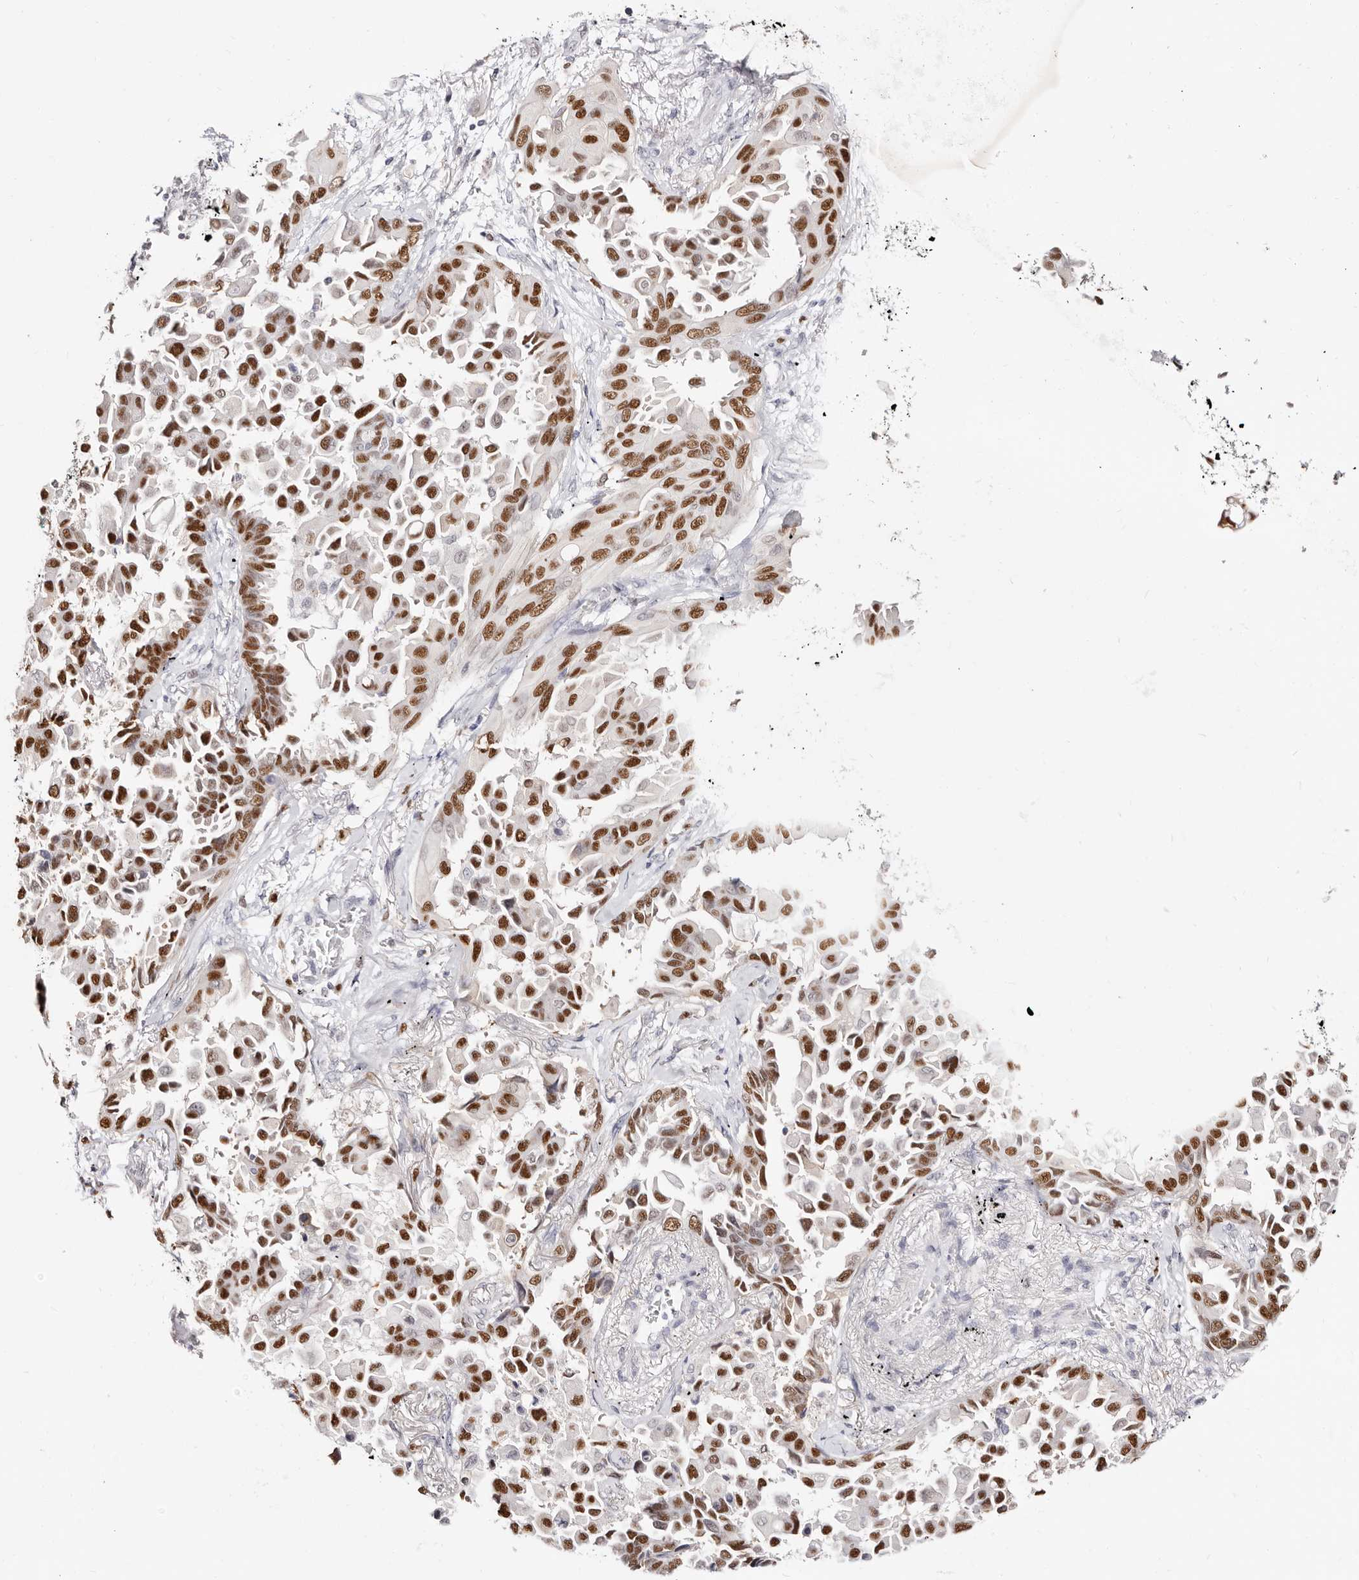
{"staining": {"intensity": "strong", "quantity": ">75%", "location": "nuclear"}, "tissue": "lung cancer", "cell_type": "Tumor cells", "image_type": "cancer", "snomed": [{"axis": "morphology", "description": "Adenocarcinoma, NOS"}, {"axis": "topography", "description": "Lung"}], "caption": "Human lung cancer (adenocarcinoma) stained with a protein marker demonstrates strong staining in tumor cells.", "gene": "TKT", "patient": {"sex": "female", "age": 67}}